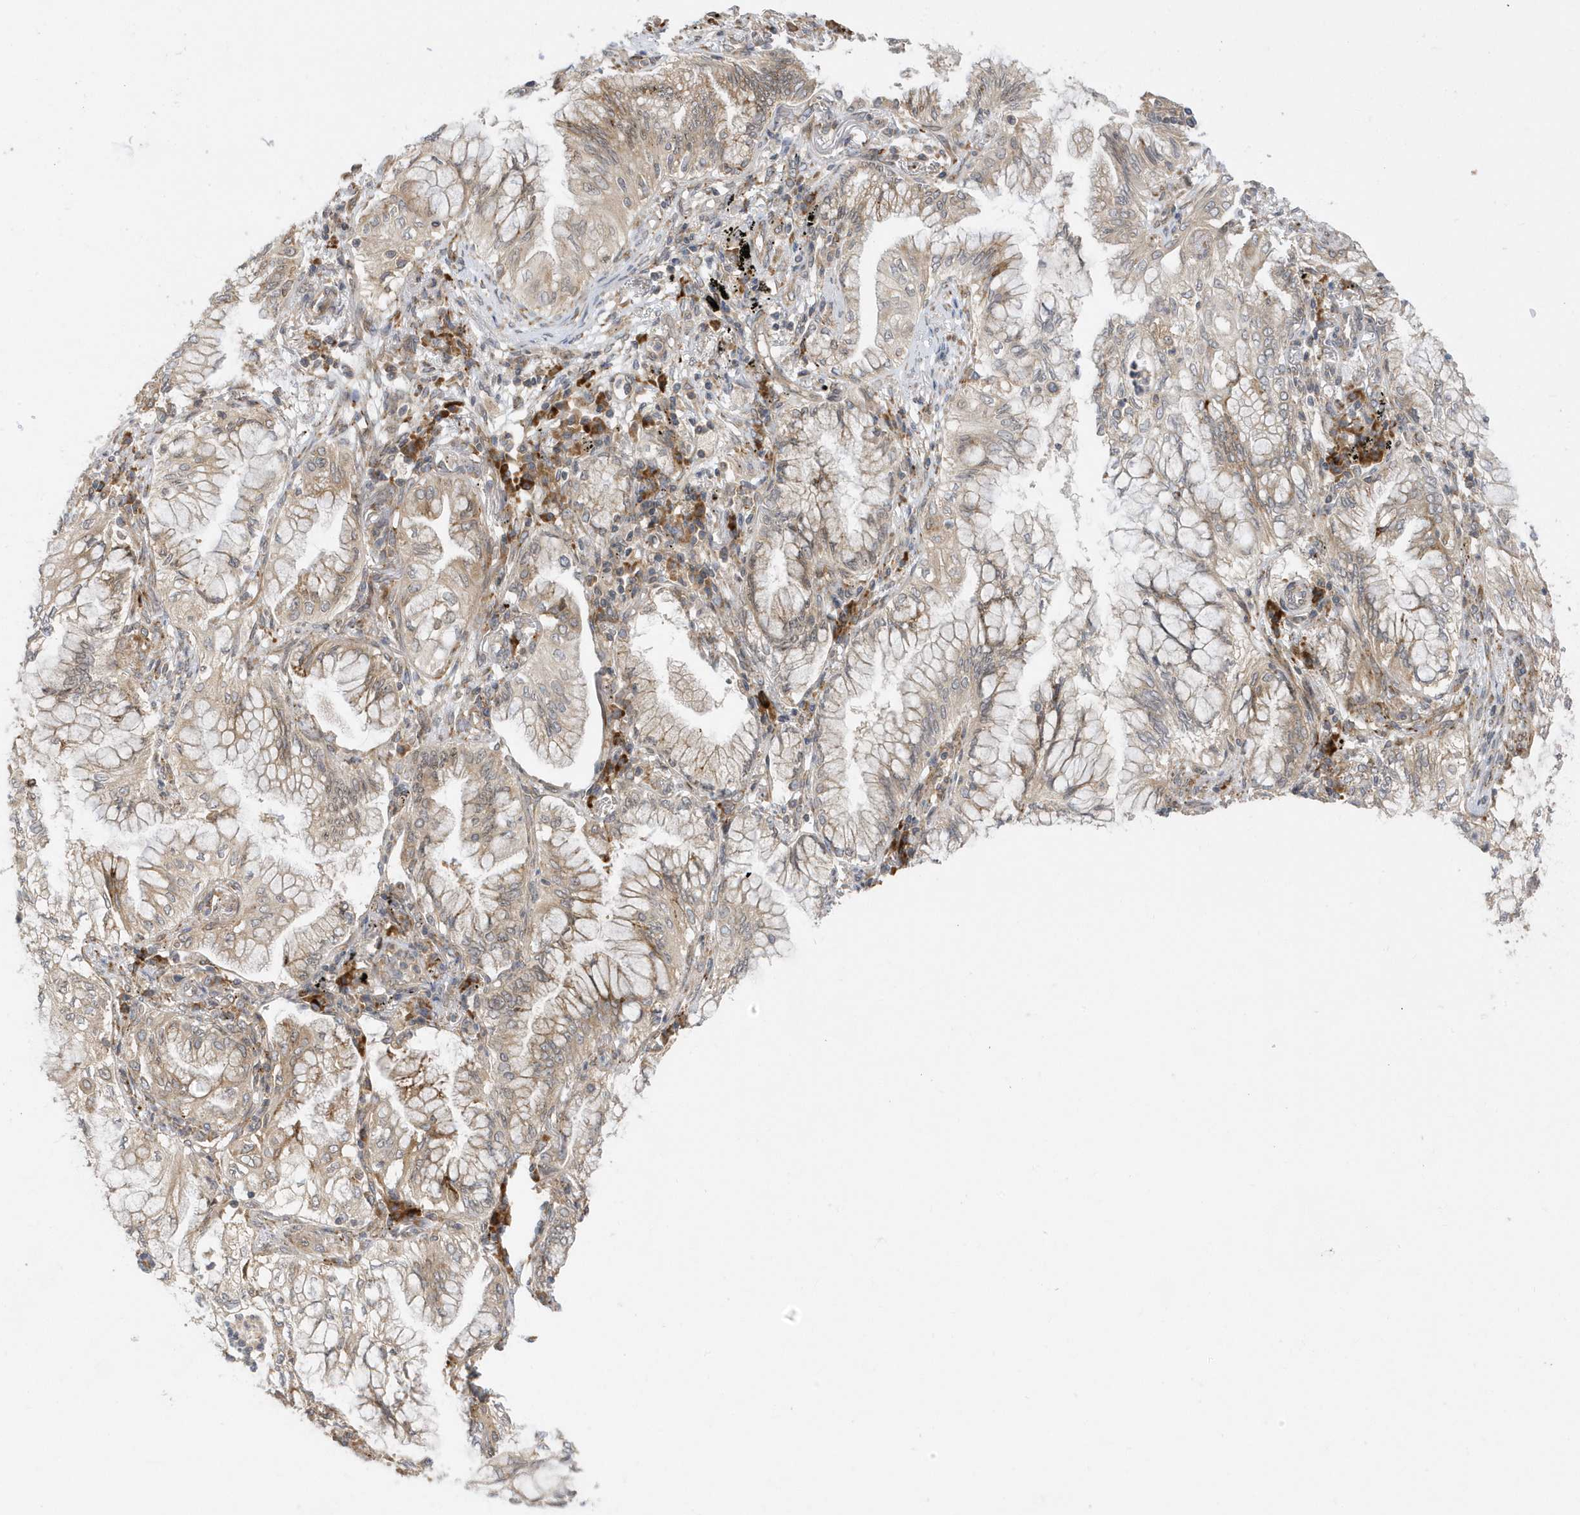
{"staining": {"intensity": "weak", "quantity": "25%-75%", "location": "cytoplasmic/membranous"}, "tissue": "lung cancer", "cell_type": "Tumor cells", "image_type": "cancer", "snomed": [{"axis": "morphology", "description": "Adenocarcinoma, NOS"}, {"axis": "topography", "description": "Lung"}], "caption": "Lung cancer was stained to show a protein in brown. There is low levels of weak cytoplasmic/membranous staining in approximately 25%-75% of tumor cells. The staining was performed using DAB, with brown indicating positive protein expression. Nuclei are stained blue with hematoxylin.", "gene": "METTL21A", "patient": {"sex": "female", "age": 70}}